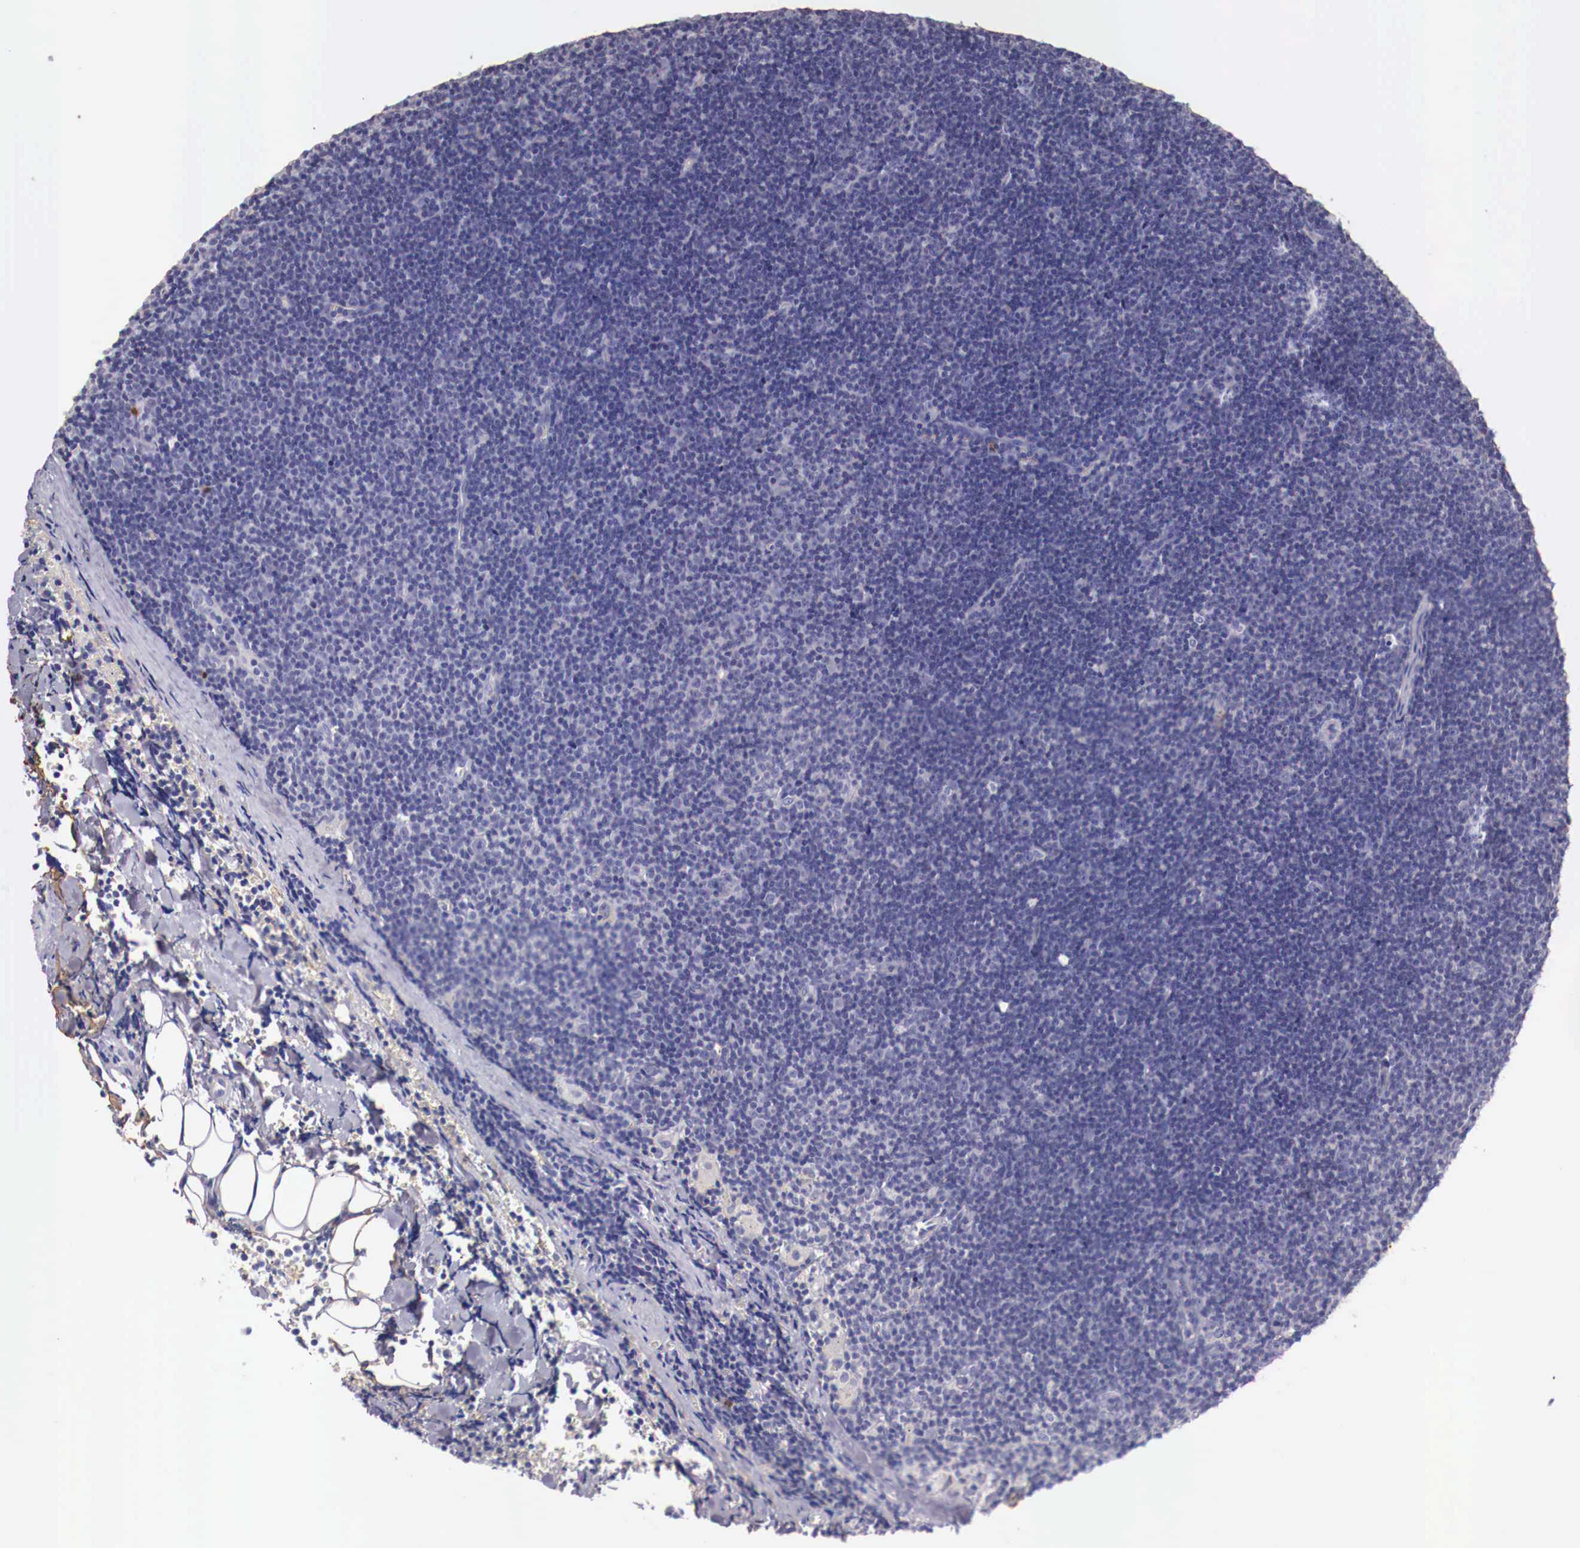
{"staining": {"intensity": "negative", "quantity": "none", "location": "none"}, "tissue": "lymphoma", "cell_type": "Tumor cells", "image_type": "cancer", "snomed": [{"axis": "morphology", "description": "Malignant lymphoma, non-Hodgkin's type, Low grade"}, {"axis": "topography", "description": "Lymph node"}], "caption": "Immunohistochemistry image of human low-grade malignant lymphoma, non-Hodgkin's type stained for a protein (brown), which demonstrates no positivity in tumor cells.", "gene": "PITPNA", "patient": {"sex": "male", "age": 57}}